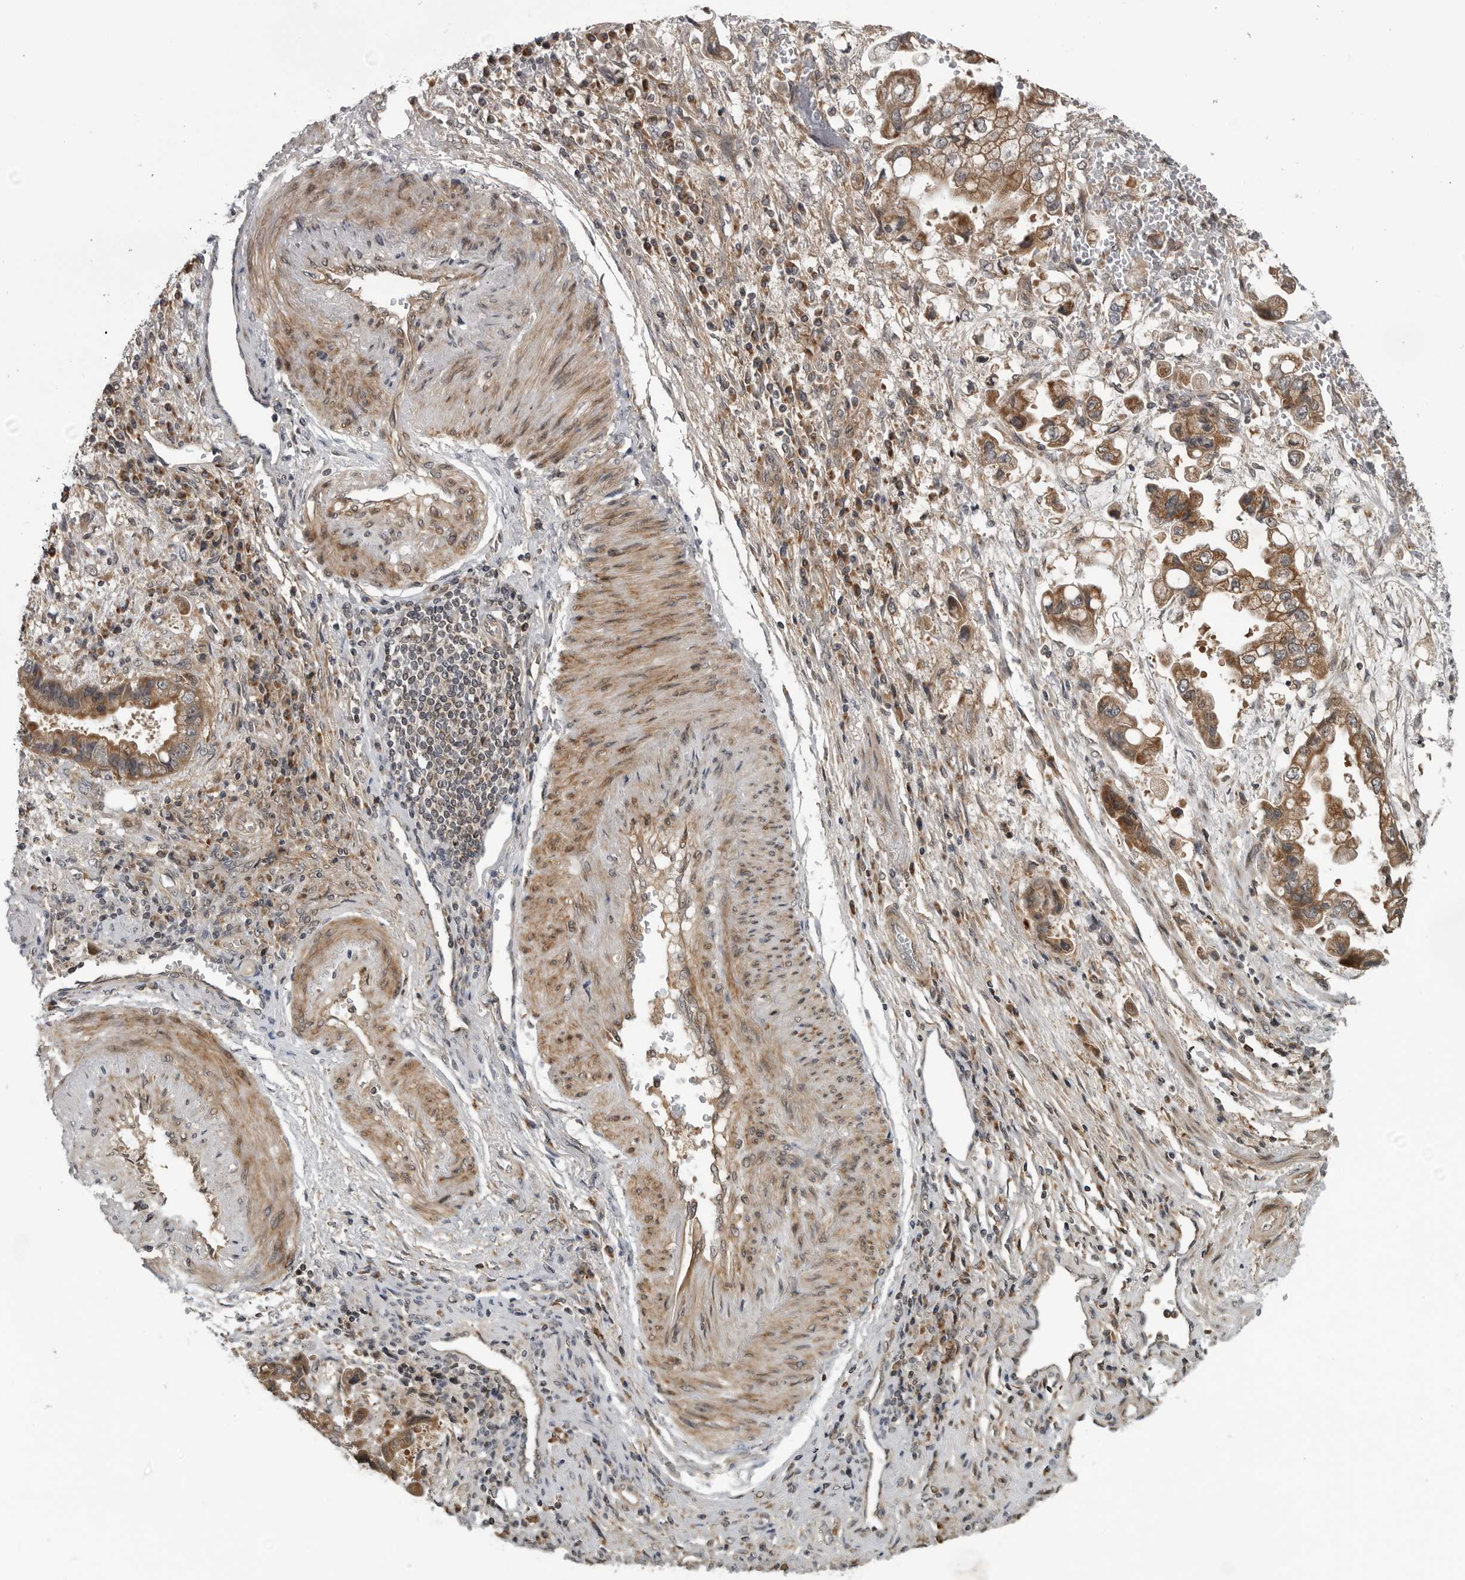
{"staining": {"intensity": "moderate", "quantity": ">75%", "location": "cytoplasmic/membranous"}, "tissue": "stomach cancer", "cell_type": "Tumor cells", "image_type": "cancer", "snomed": [{"axis": "morphology", "description": "Adenocarcinoma, NOS"}, {"axis": "topography", "description": "Stomach"}], "caption": "This is an image of immunohistochemistry (IHC) staining of stomach adenocarcinoma, which shows moderate staining in the cytoplasmic/membranous of tumor cells.", "gene": "FAAP100", "patient": {"sex": "male", "age": 62}}